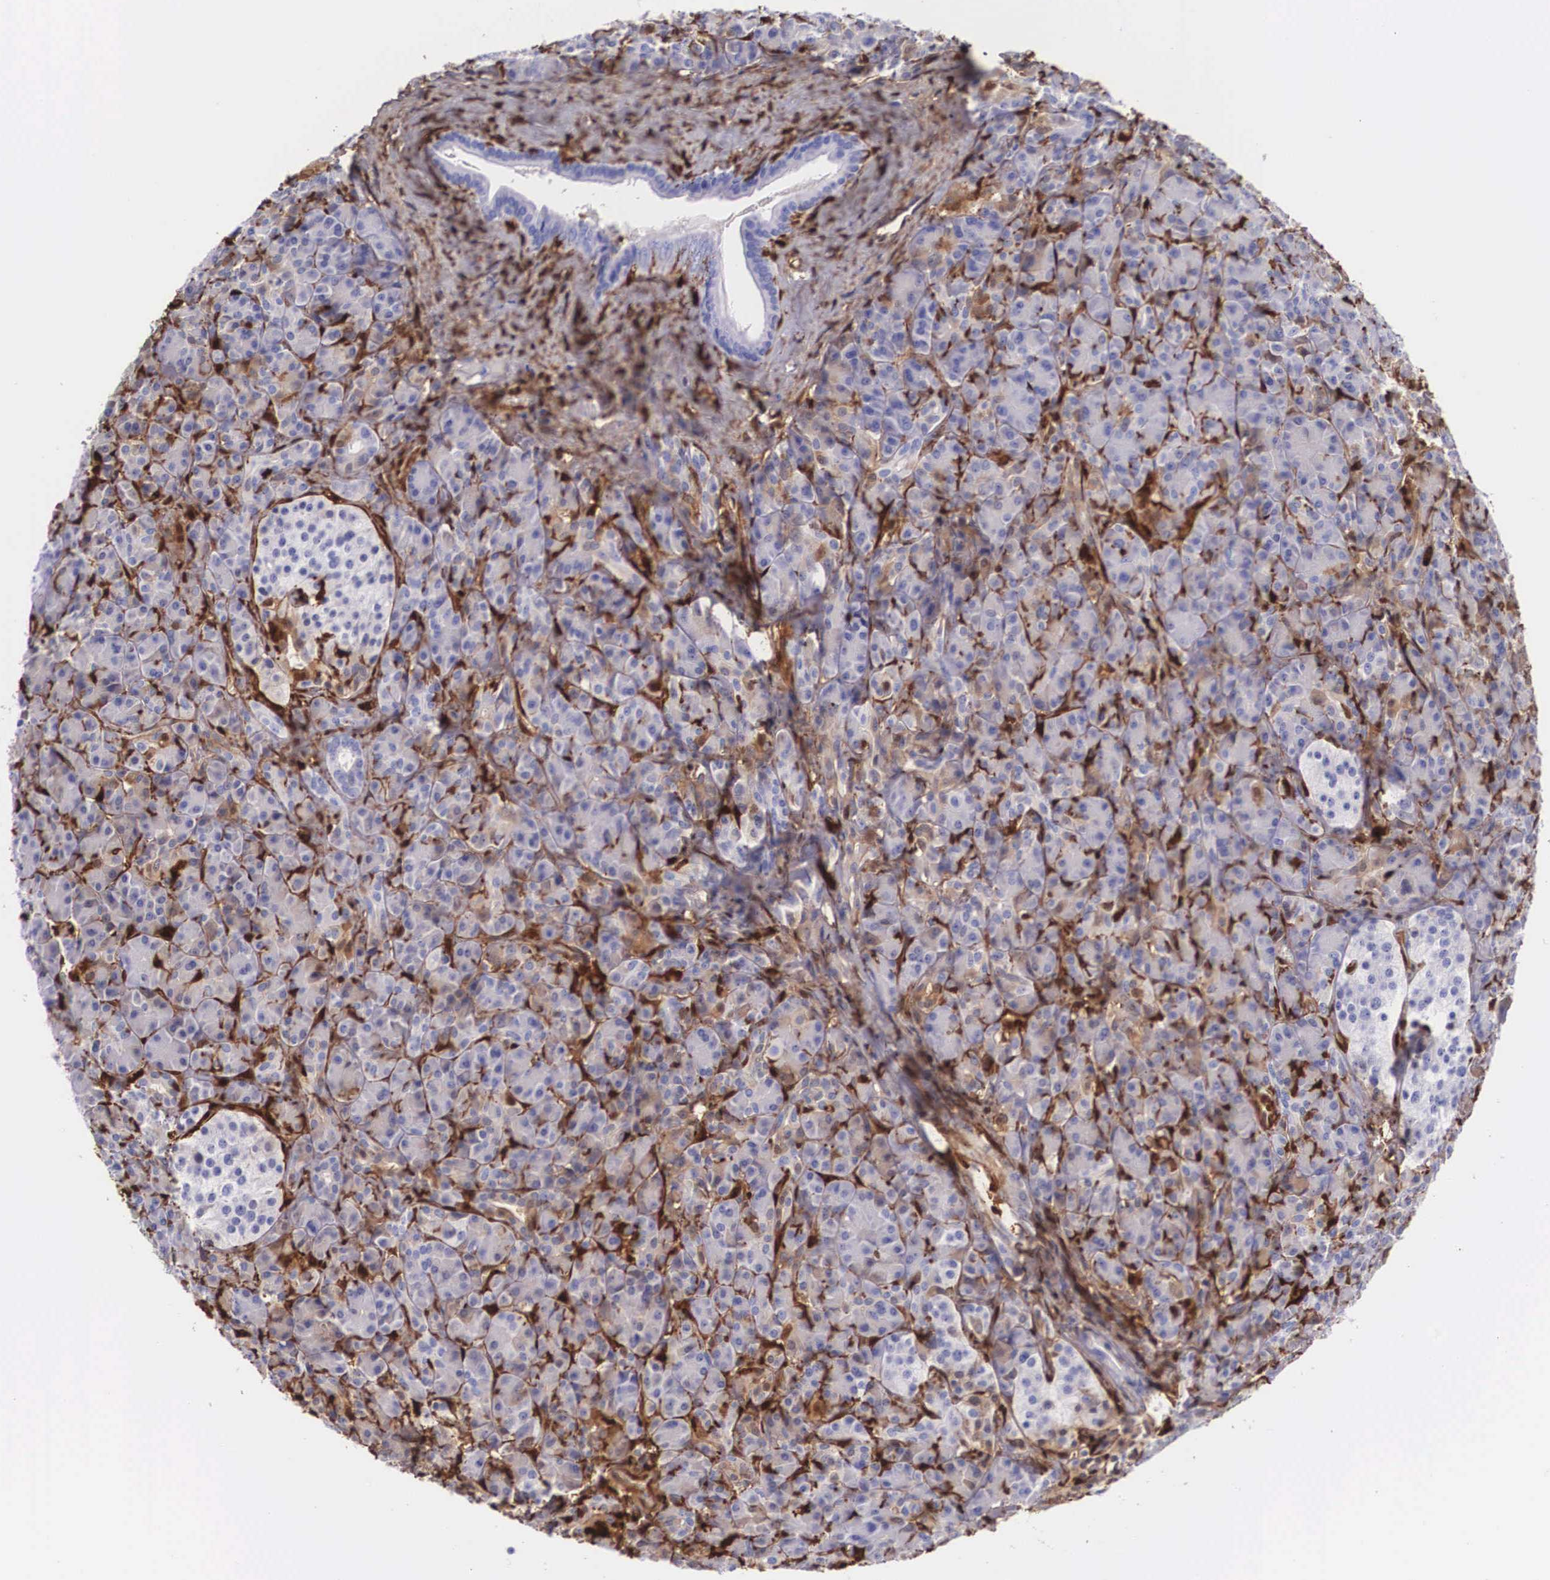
{"staining": {"intensity": "negative", "quantity": "none", "location": "none"}, "tissue": "pancreas", "cell_type": "Exocrine glandular cells", "image_type": "normal", "snomed": [{"axis": "morphology", "description": "Normal tissue, NOS"}, {"axis": "topography", "description": "Lymph node"}, {"axis": "topography", "description": "Pancreas"}], "caption": "There is no significant expression in exocrine glandular cells of pancreas. (DAB (3,3'-diaminobenzidine) immunohistochemistry (IHC), high magnification).", "gene": "LGALS1", "patient": {"sex": "male", "age": 59}}